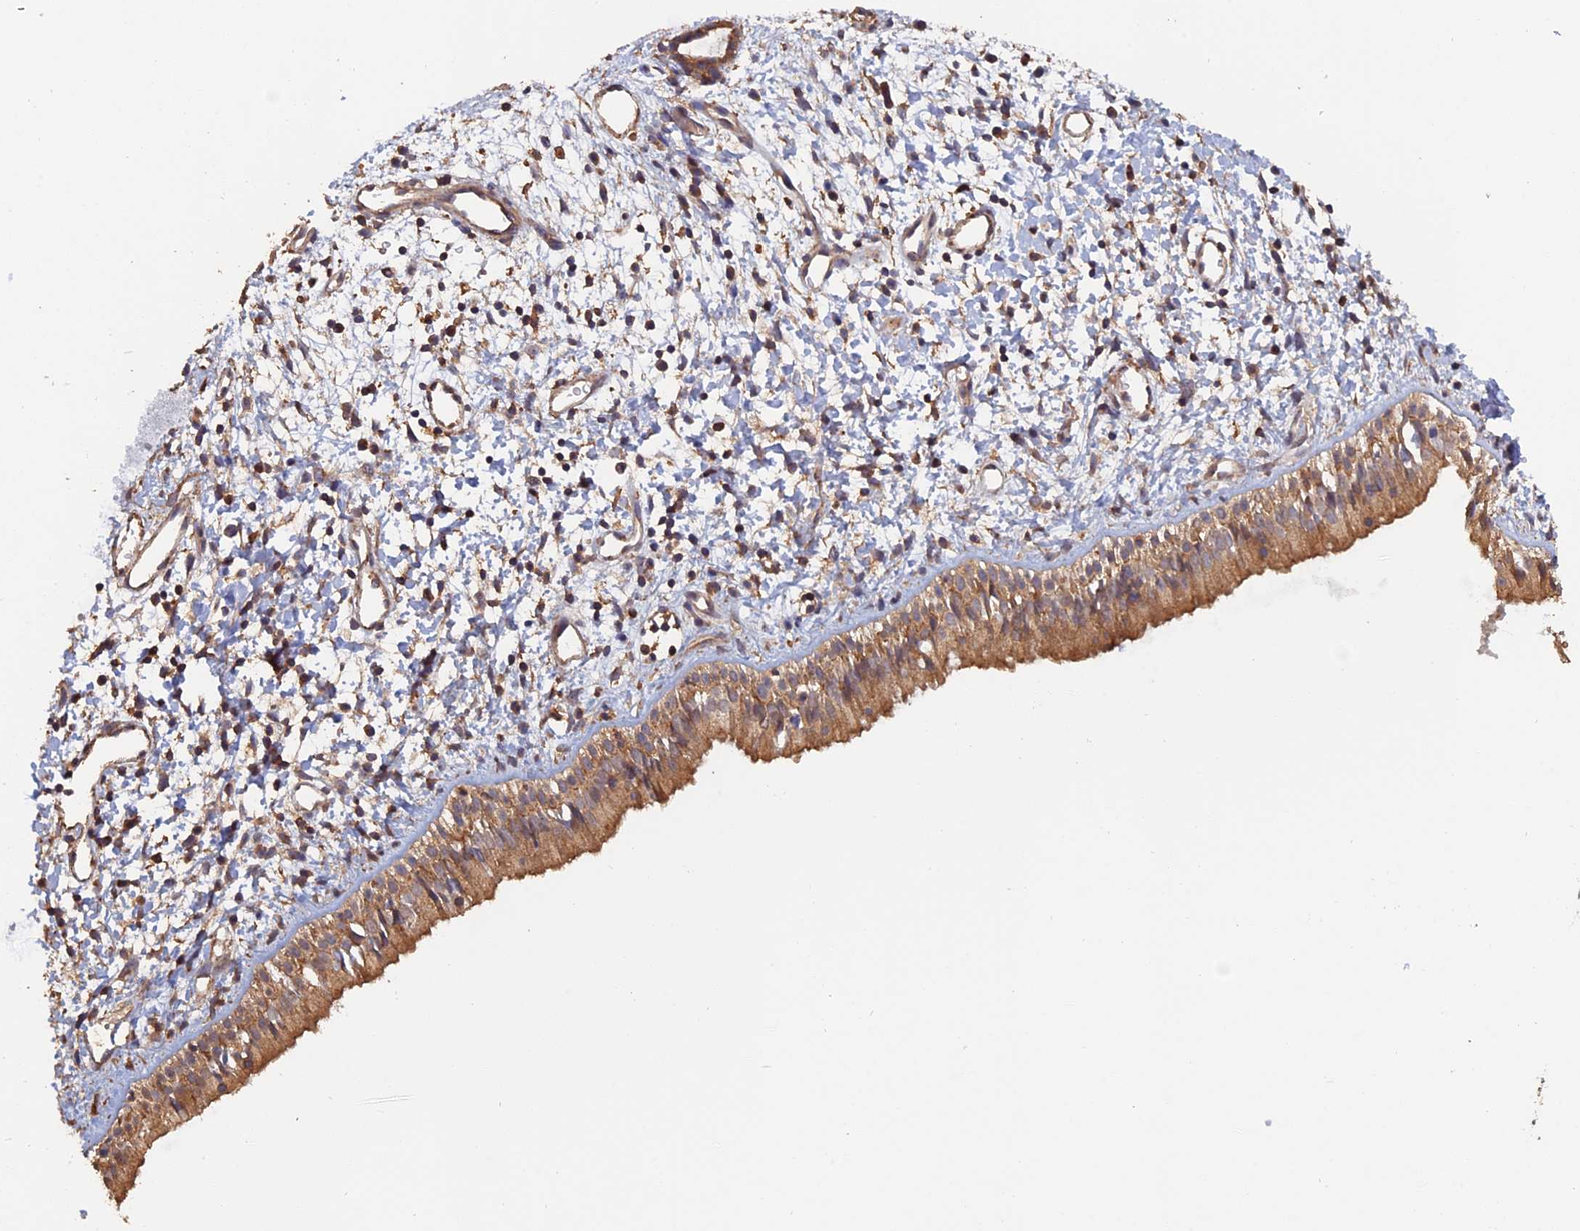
{"staining": {"intensity": "moderate", "quantity": ">75%", "location": "cytoplasmic/membranous"}, "tissue": "nasopharynx", "cell_type": "Respiratory epithelial cells", "image_type": "normal", "snomed": [{"axis": "morphology", "description": "Normal tissue, NOS"}, {"axis": "topography", "description": "Nasopharynx"}], "caption": "Respiratory epithelial cells demonstrate moderate cytoplasmic/membranous staining in approximately >75% of cells in benign nasopharynx.", "gene": "PIGQ", "patient": {"sex": "male", "age": 22}}